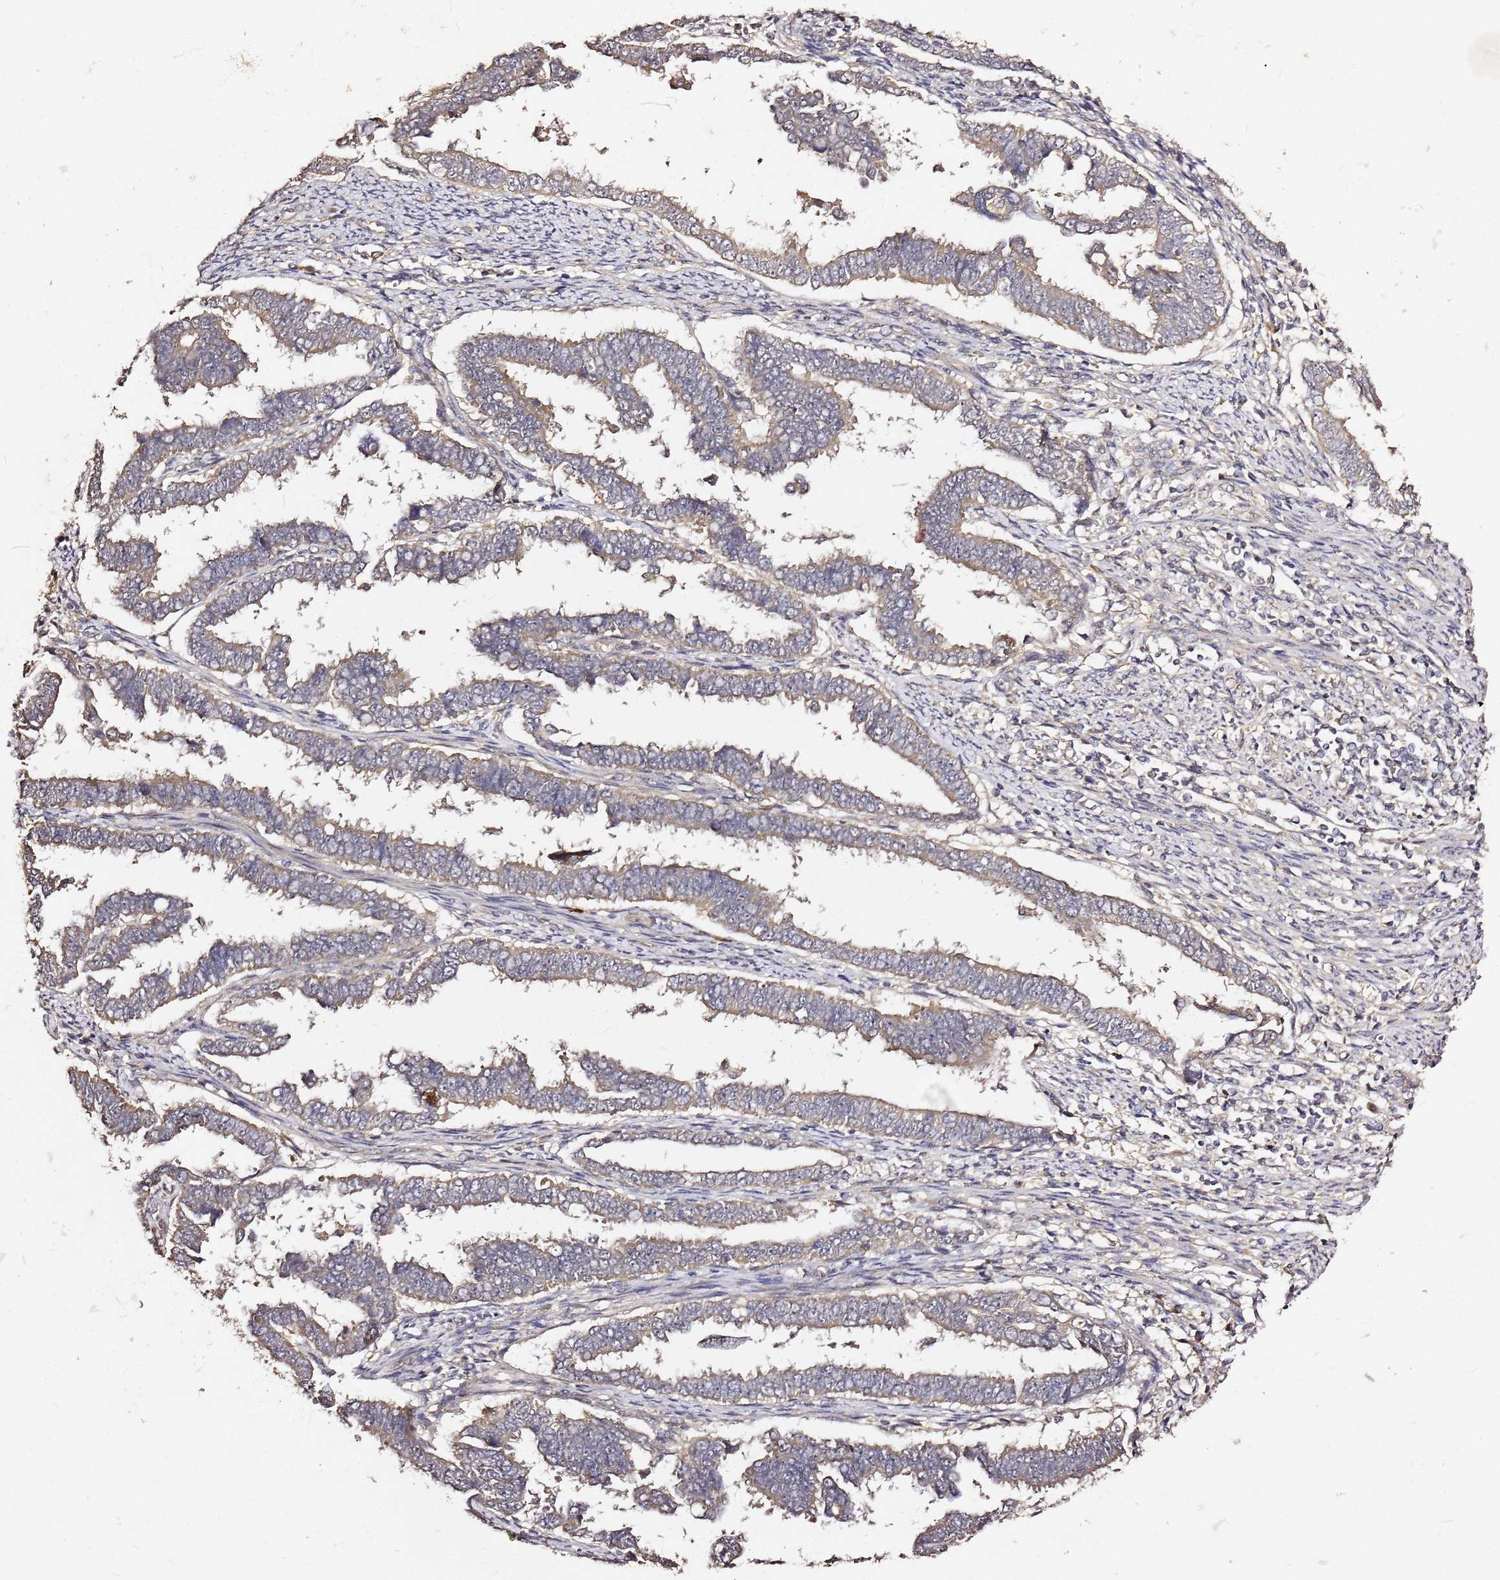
{"staining": {"intensity": "weak", "quantity": ">75%", "location": "cytoplasmic/membranous"}, "tissue": "endometrial cancer", "cell_type": "Tumor cells", "image_type": "cancer", "snomed": [{"axis": "morphology", "description": "Adenocarcinoma, NOS"}, {"axis": "topography", "description": "Endometrium"}], "caption": "Protein expression by immunohistochemistry shows weak cytoplasmic/membranous expression in approximately >75% of tumor cells in endometrial adenocarcinoma.", "gene": "C6orf136", "patient": {"sex": "female", "age": 75}}